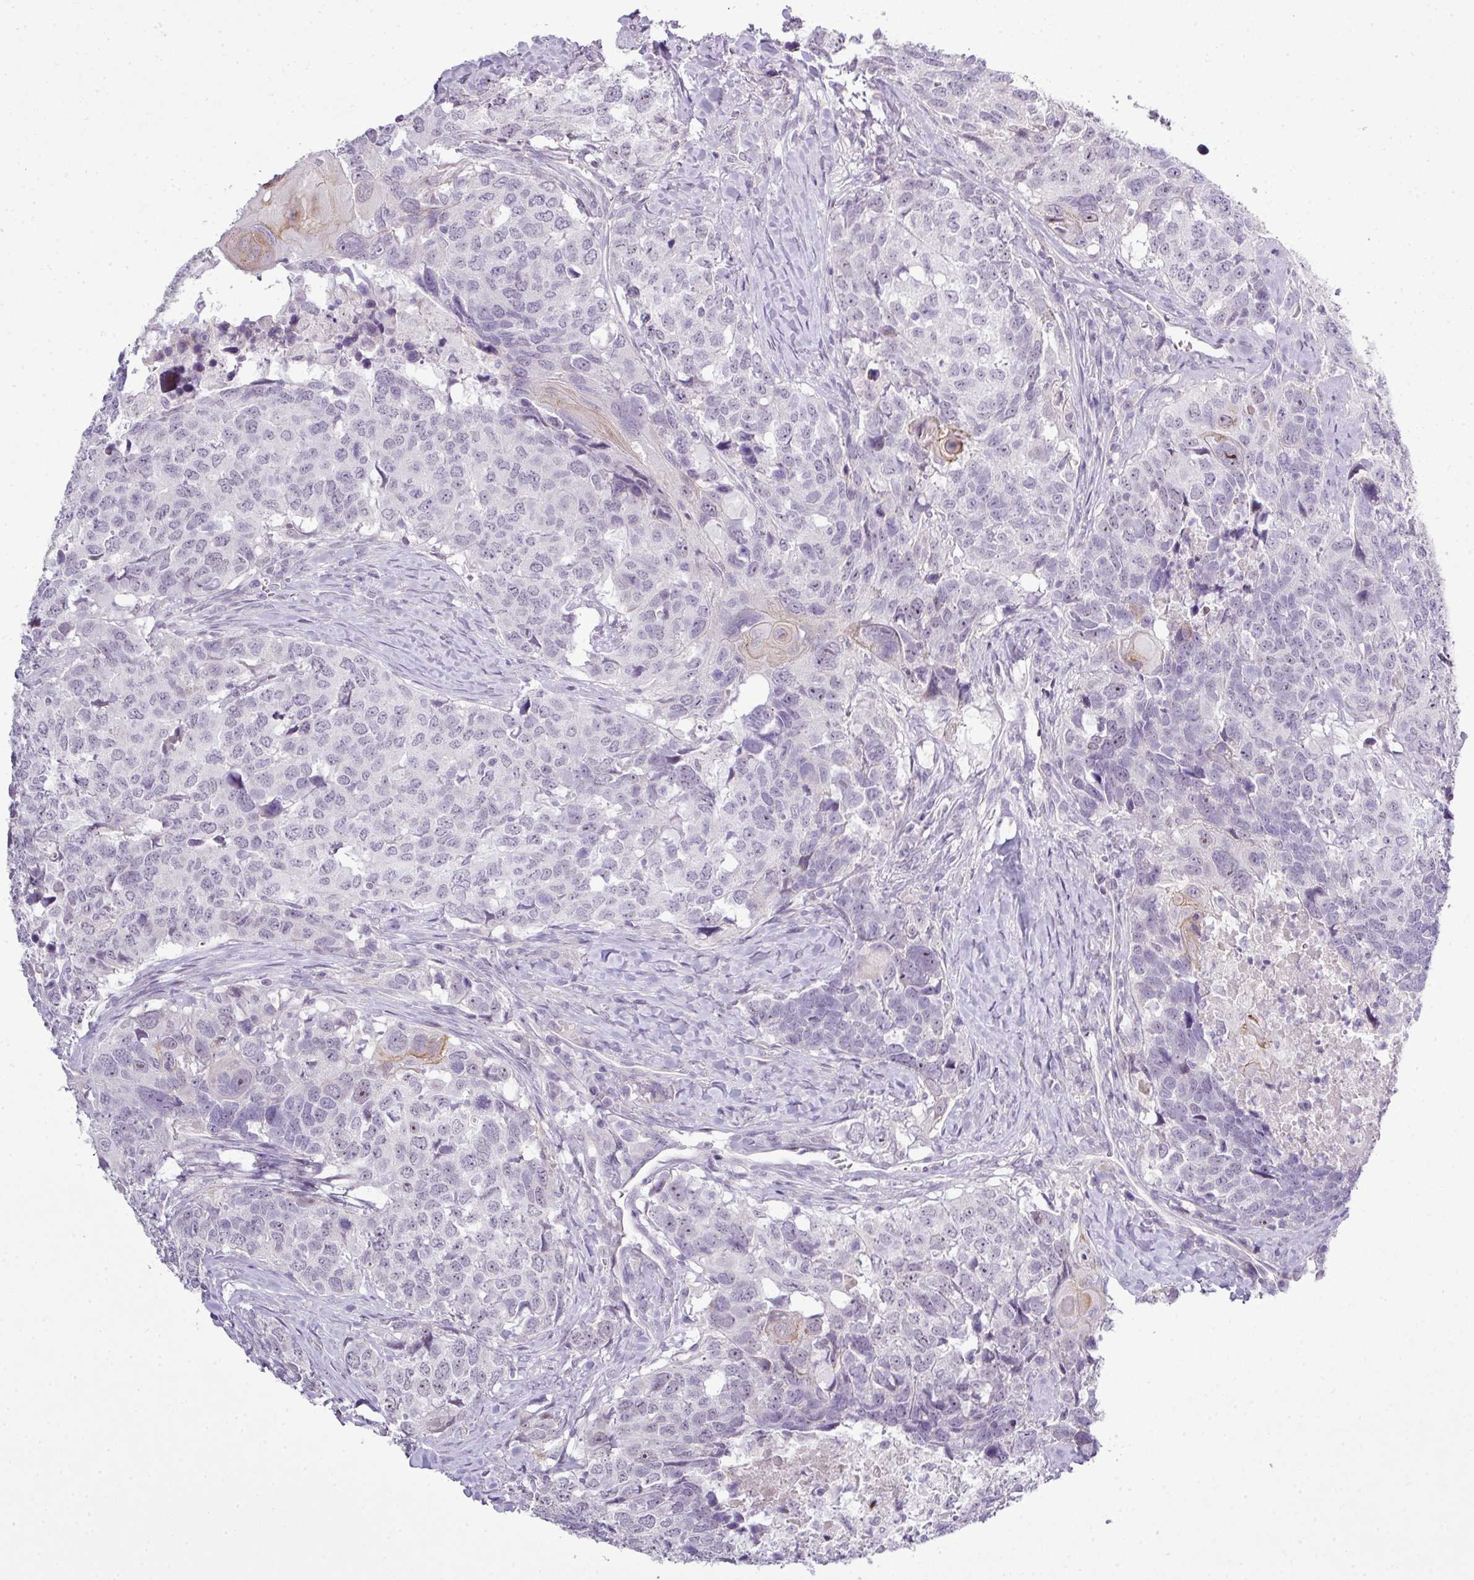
{"staining": {"intensity": "negative", "quantity": "none", "location": "none"}, "tissue": "head and neck cancer", "cell_type": "Tumor cells", "image_type": "cancer", "snomed": [{"axis": "morphology", "description": "Normal tissue, NOS"}, {"axis": "morphology", "description": "Squamous cell carcinoma, NOS"}, {"axis": "topography", "description": "Skeletal muscle"}, {"axis": "topography", "description": "Vascular tissue"}, {"axis": "topography", "description": "Peripheral nerve tissue"}, {"axis": "topography", "description": "Head-Neck"}], "caption": "DAB (3,3'-diaminobenzidine) immunohistochemical staining of squamous cell carcinoma (head and neck) displays no significant expression in tumor cells.", "gene": "ZNF688", "patient": {"sex": "male", "age": 66}}